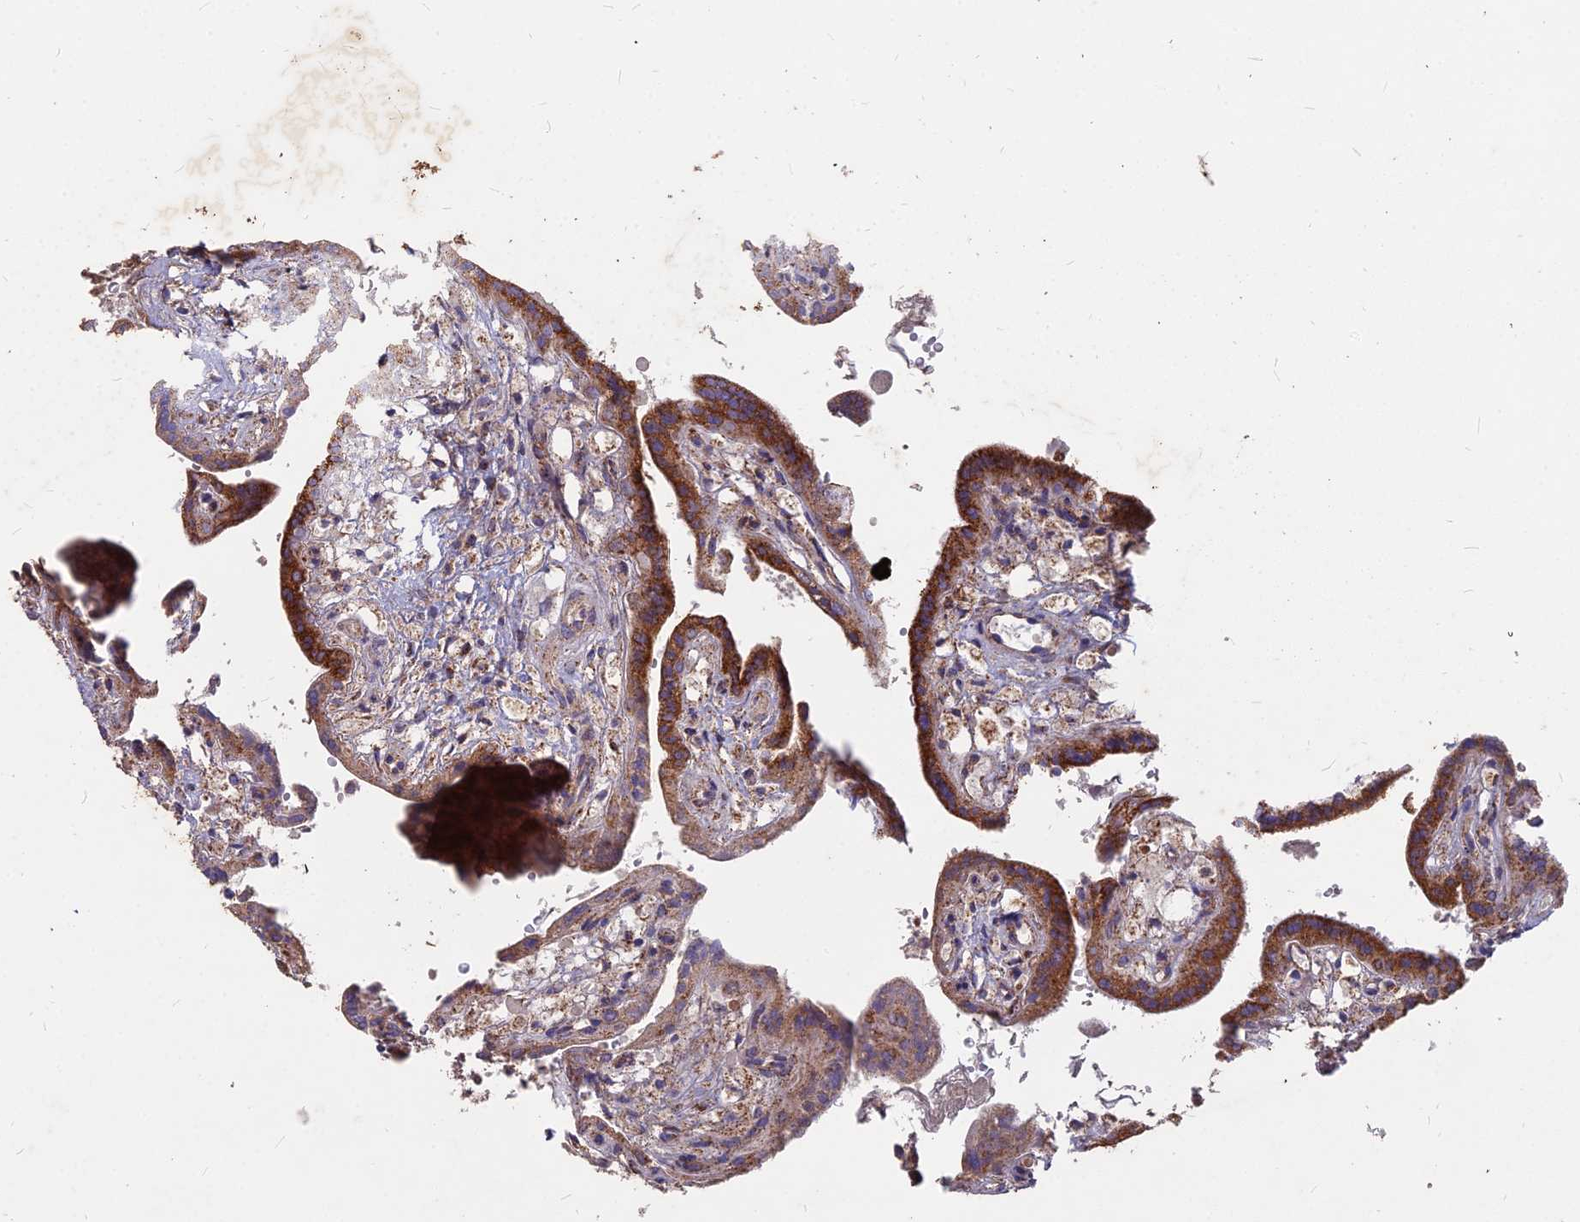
{"staining": {"intensity": "moderate", "quantity": ">75%", "location": "cytoplasmic/membranous"}, "tissue": "placenta", "cell_type": "Trophoblastic cells", "image_type": "normal", "snomed": [{"axis": "morphology", "description": "Normal tissue, NOS"}, {"axis": "topography", "description": "Placenta"}], "caption": "The photomicrograph exhibits immunohistochemical staining of benign placenta. There is moderate cytoplasmic/membranous staining is present in approximately >75% of trophoblastic cells. The staining was performed using DAB (3,3'-diaminobenzidine), with brown indicating positive protein expression. Nuclei are stained blue with hematoxylin.", "gene": "COX11", "patient": {"sex": "female", "age": 37}}